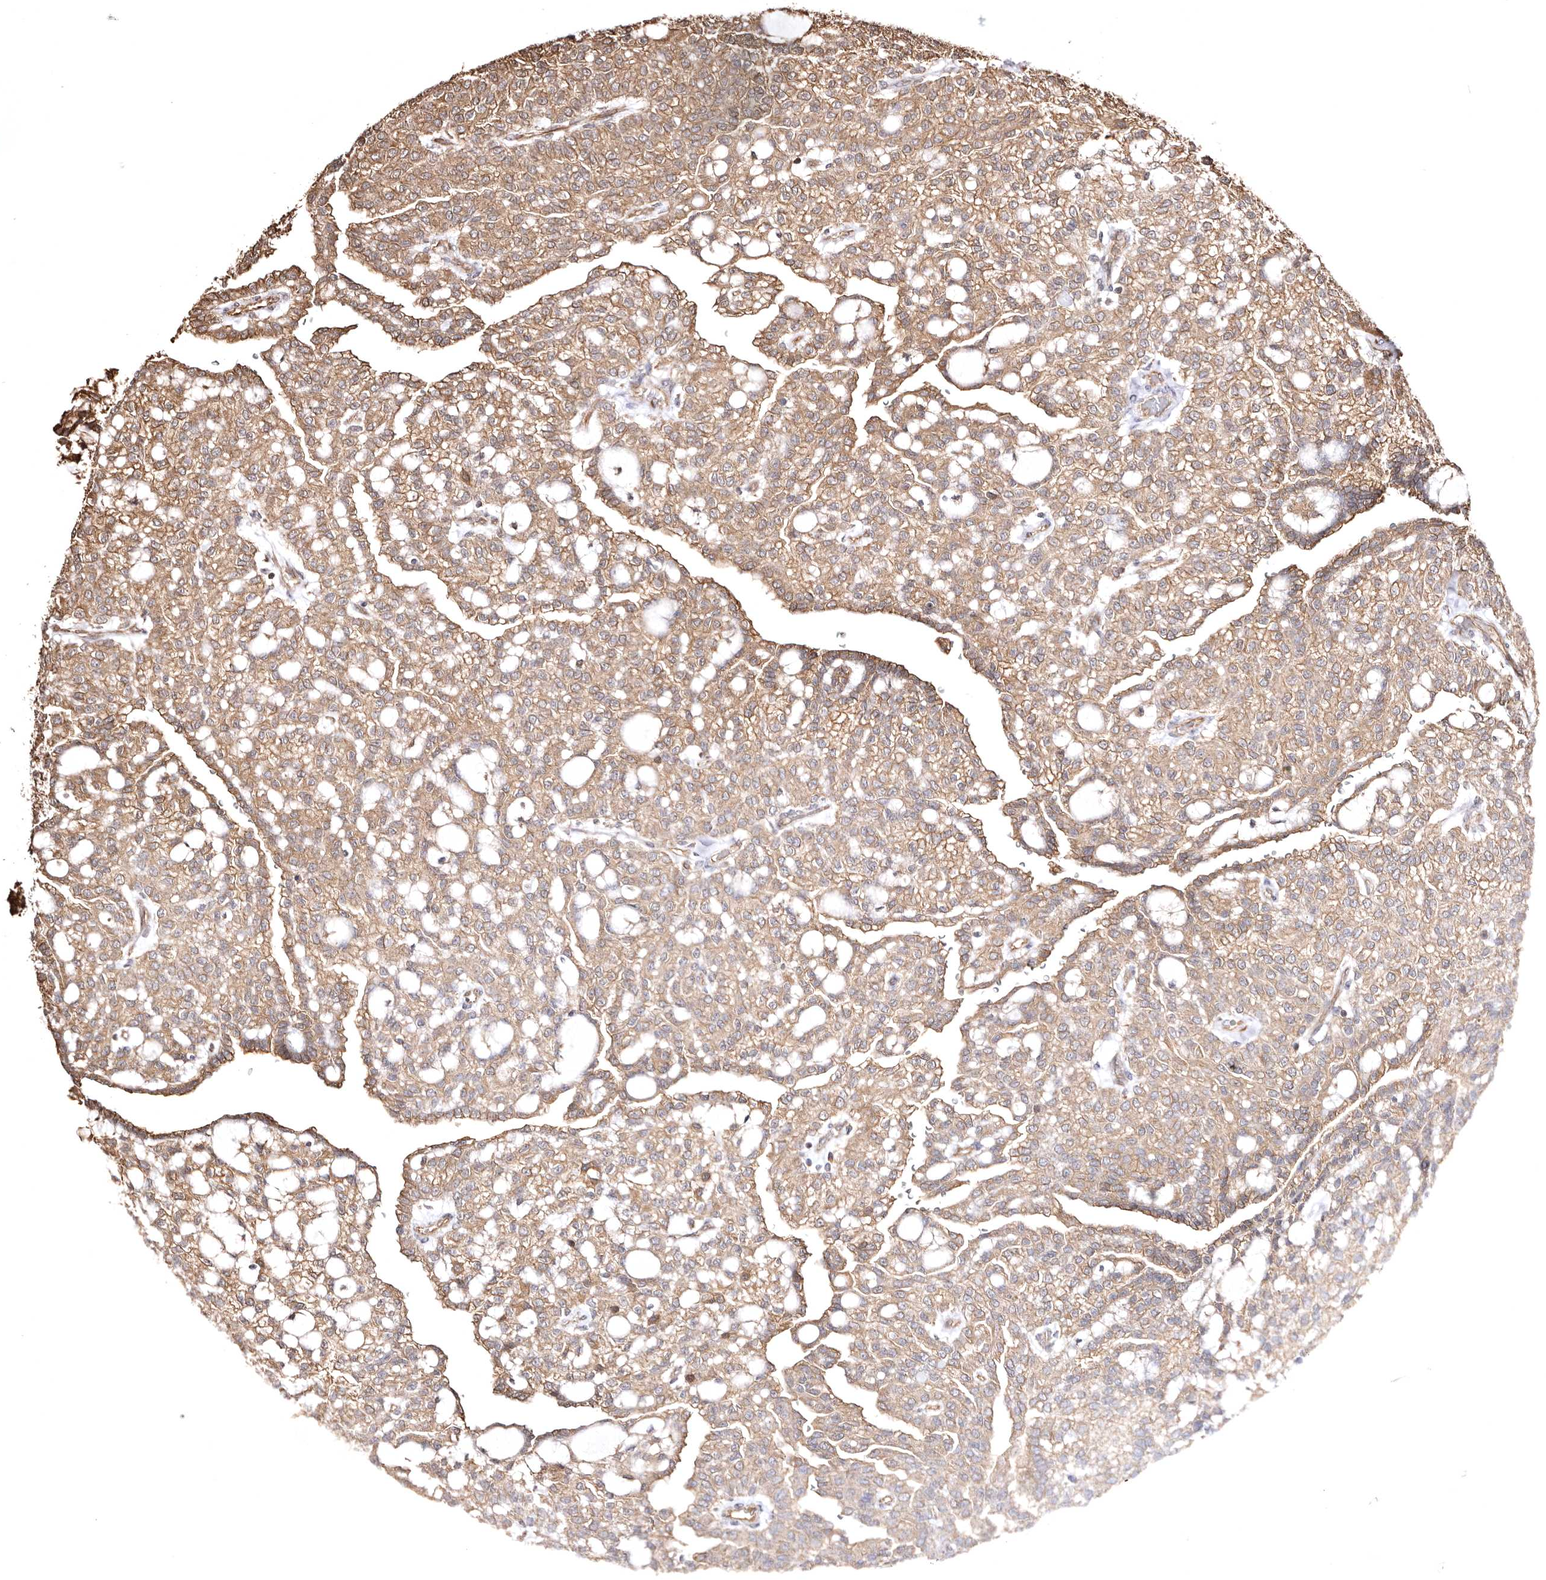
{"staining": {"intensity": "moderate", "quantity": ">75%", "location": "cytoplasmic/membranous"}, "tissue": "renal cancer", "cell_type": "Tumor cells", "image_type": "cancer", "snomed": [{"axis": "morphology", "description": "Adenocarcinoma, NOS"}, {"axis": "topography", "description": "Kidney"}], "caption": "Human adenocarcinoma (renal) stained with a protein marker shows moderate staining in tumor cells.", "gene": "MACC1", "patient": {"sex": "male", "age": 63}}